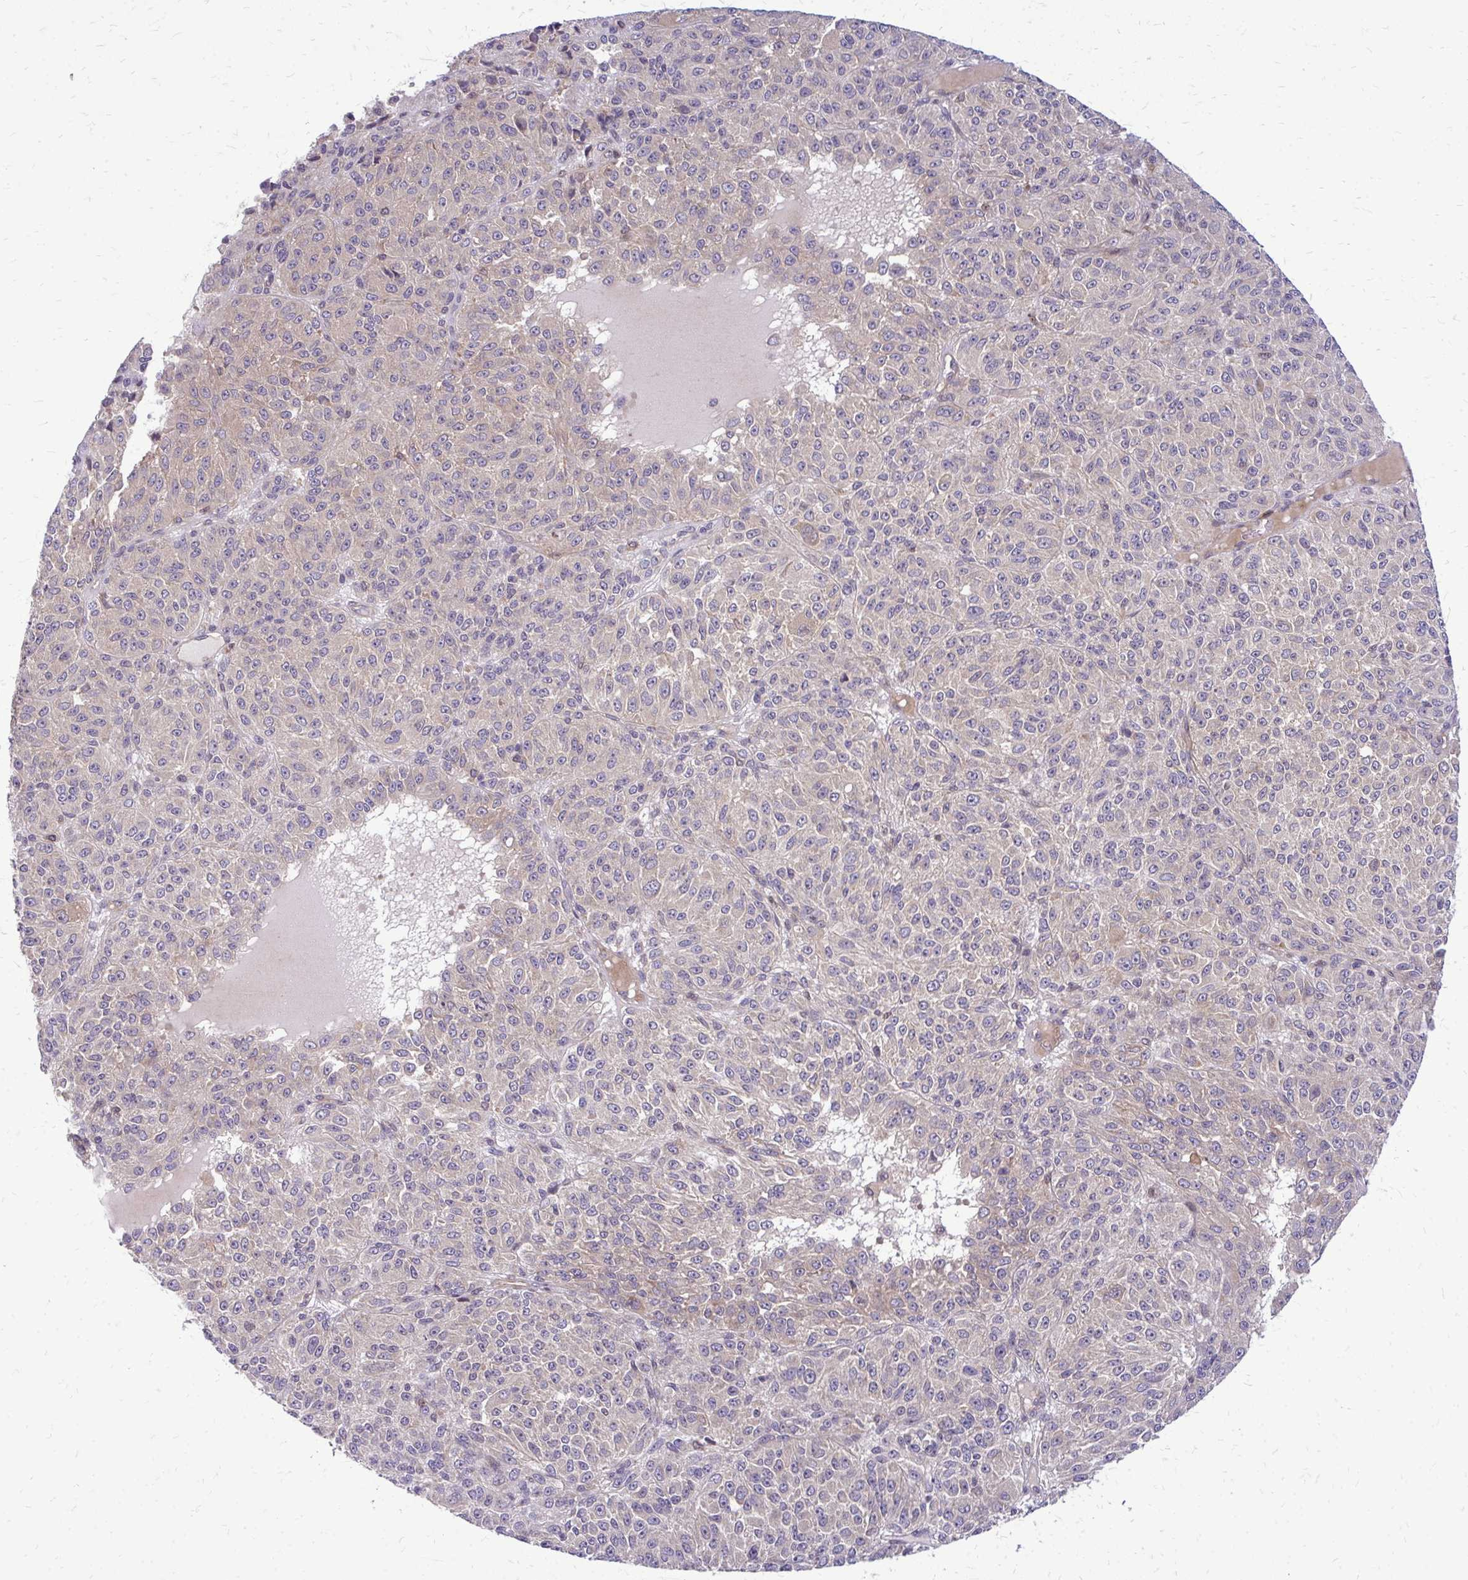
{"staining": {"intensity": "weak", "quantity": "<25%", "location": "cytoplasmic/membranous"}, "tissue": "melanoma", "cell_type": "Tumor cells", "image_type": "cancer", "snomed": [{"axis": "morphology", "description": "Malignant melanoma, Metastatic site"}, {"axis": "topography", "description": "Brain"}], "caption": "The micrograph demonstrates no significant expression in tumor cells of malignant melanoma (metastatic site).", "gene": "OXNAD1", "patient": {"sex": "female", "age": 56}}